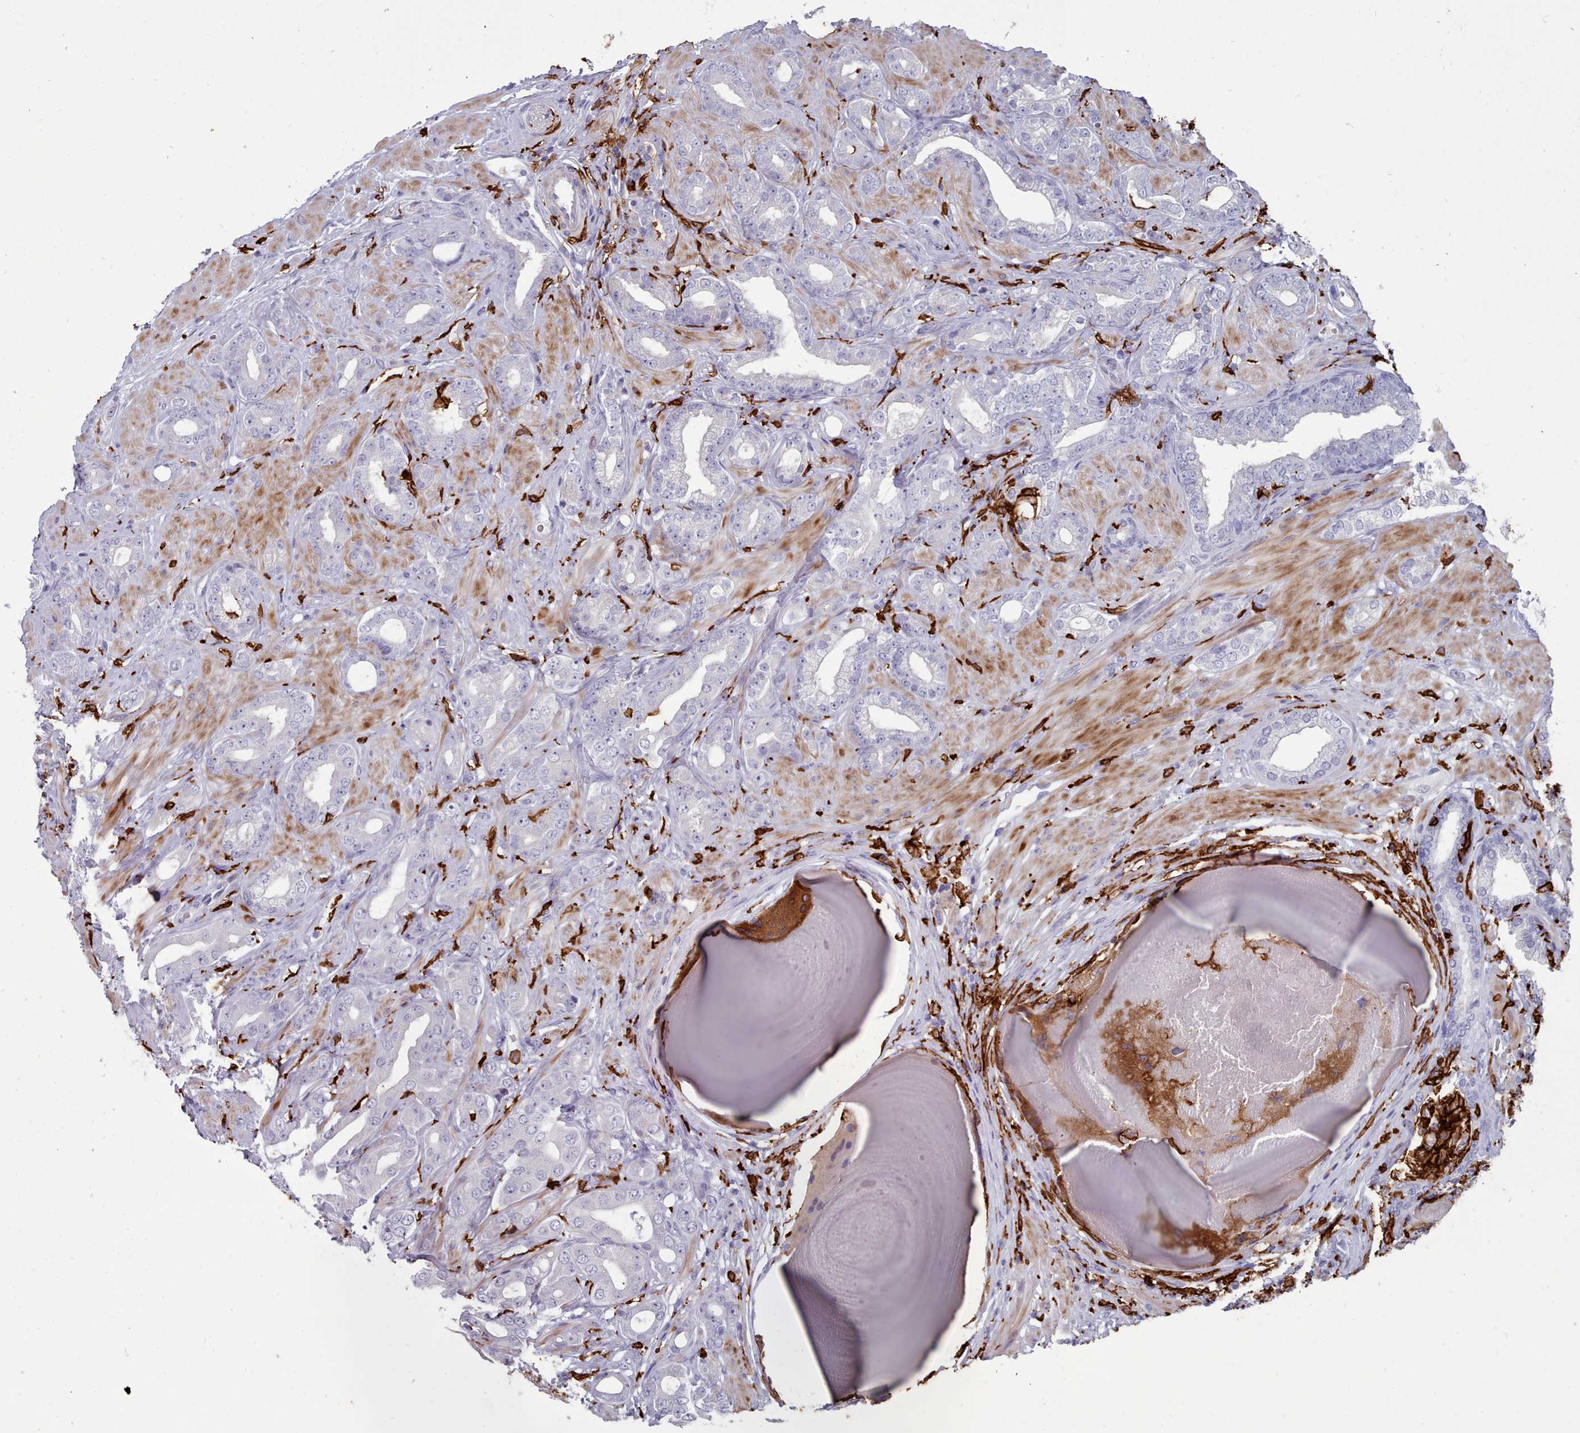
{"staining": {"intensity": "negative", "quantity": "none", "location": "none"}, "tissue": "prostate cancer", "cell_type": "Tumor cells", "image_type": "cancer", "snomed": [{"axis": "morphology", "description": "Adenocarcinoma, Low grade"}, {"axis": "topography", "description": "Prostate"}], "caption": "This is an immunohistochemistry (IHC) image of prostate cancer. There is no staining in tumor cells.", "gene": "AIF1", "patient": {"sex": "male", "age": 57}}